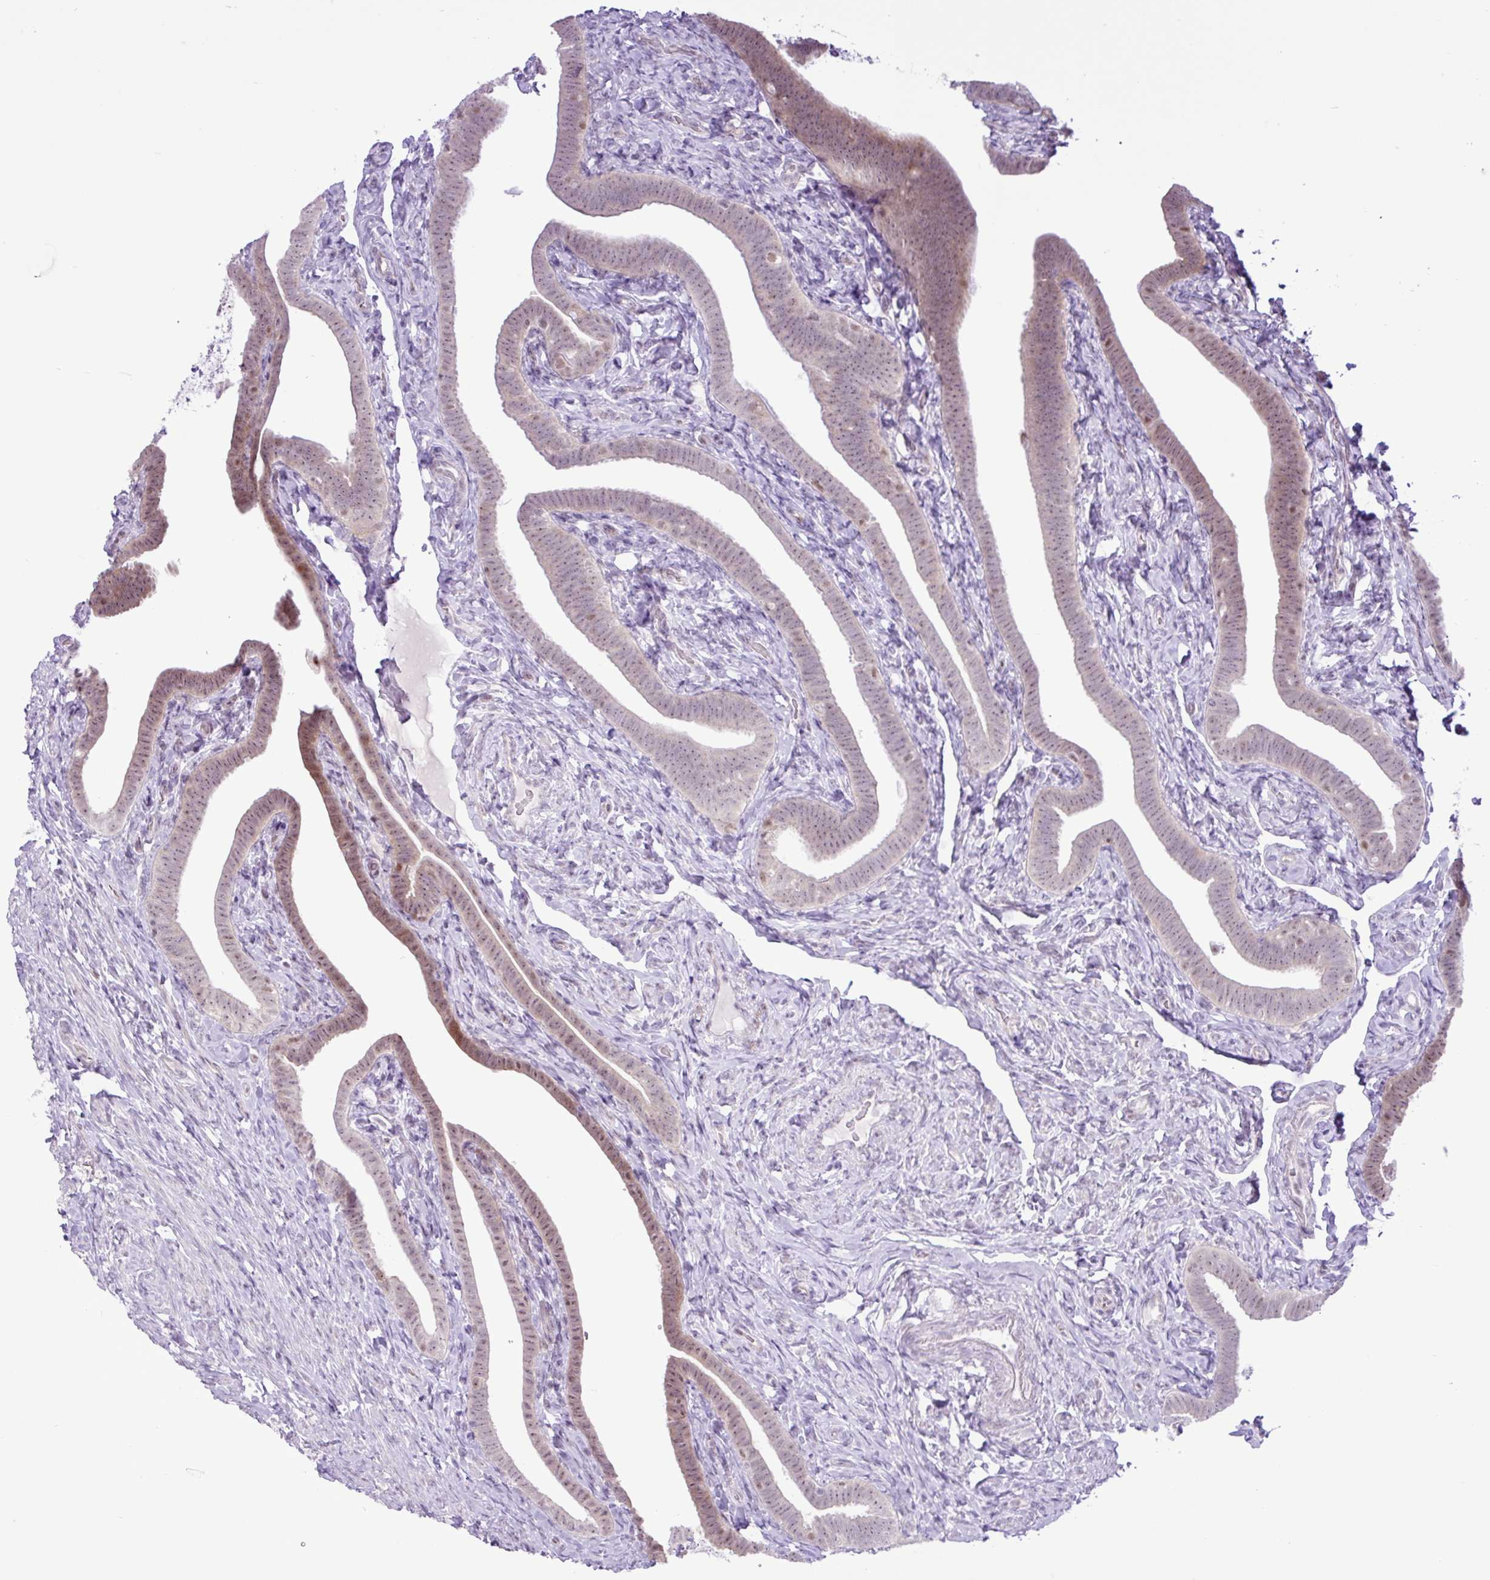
{"staining": {"intensity": "moderate", "quantity": "25%-75%", "location": "nuclear"}, "tissue": "fallopian tube", "cell_type": "Glandular cells", "image_type": "normal", "snomed": [{"axis": "morphology", "description": "Normal tissue, NOS"}, {"axis": "topography", "description": "Fallopian tube"}], "caption": "An image showing moderate nuclear staining in approximately 25%-75% of glandular cells in normal fallopian tube, as visualized by brown immunohistochemical staining.", "gene": "ELOA2", "patient": {"sex": "female", "age": 69}}